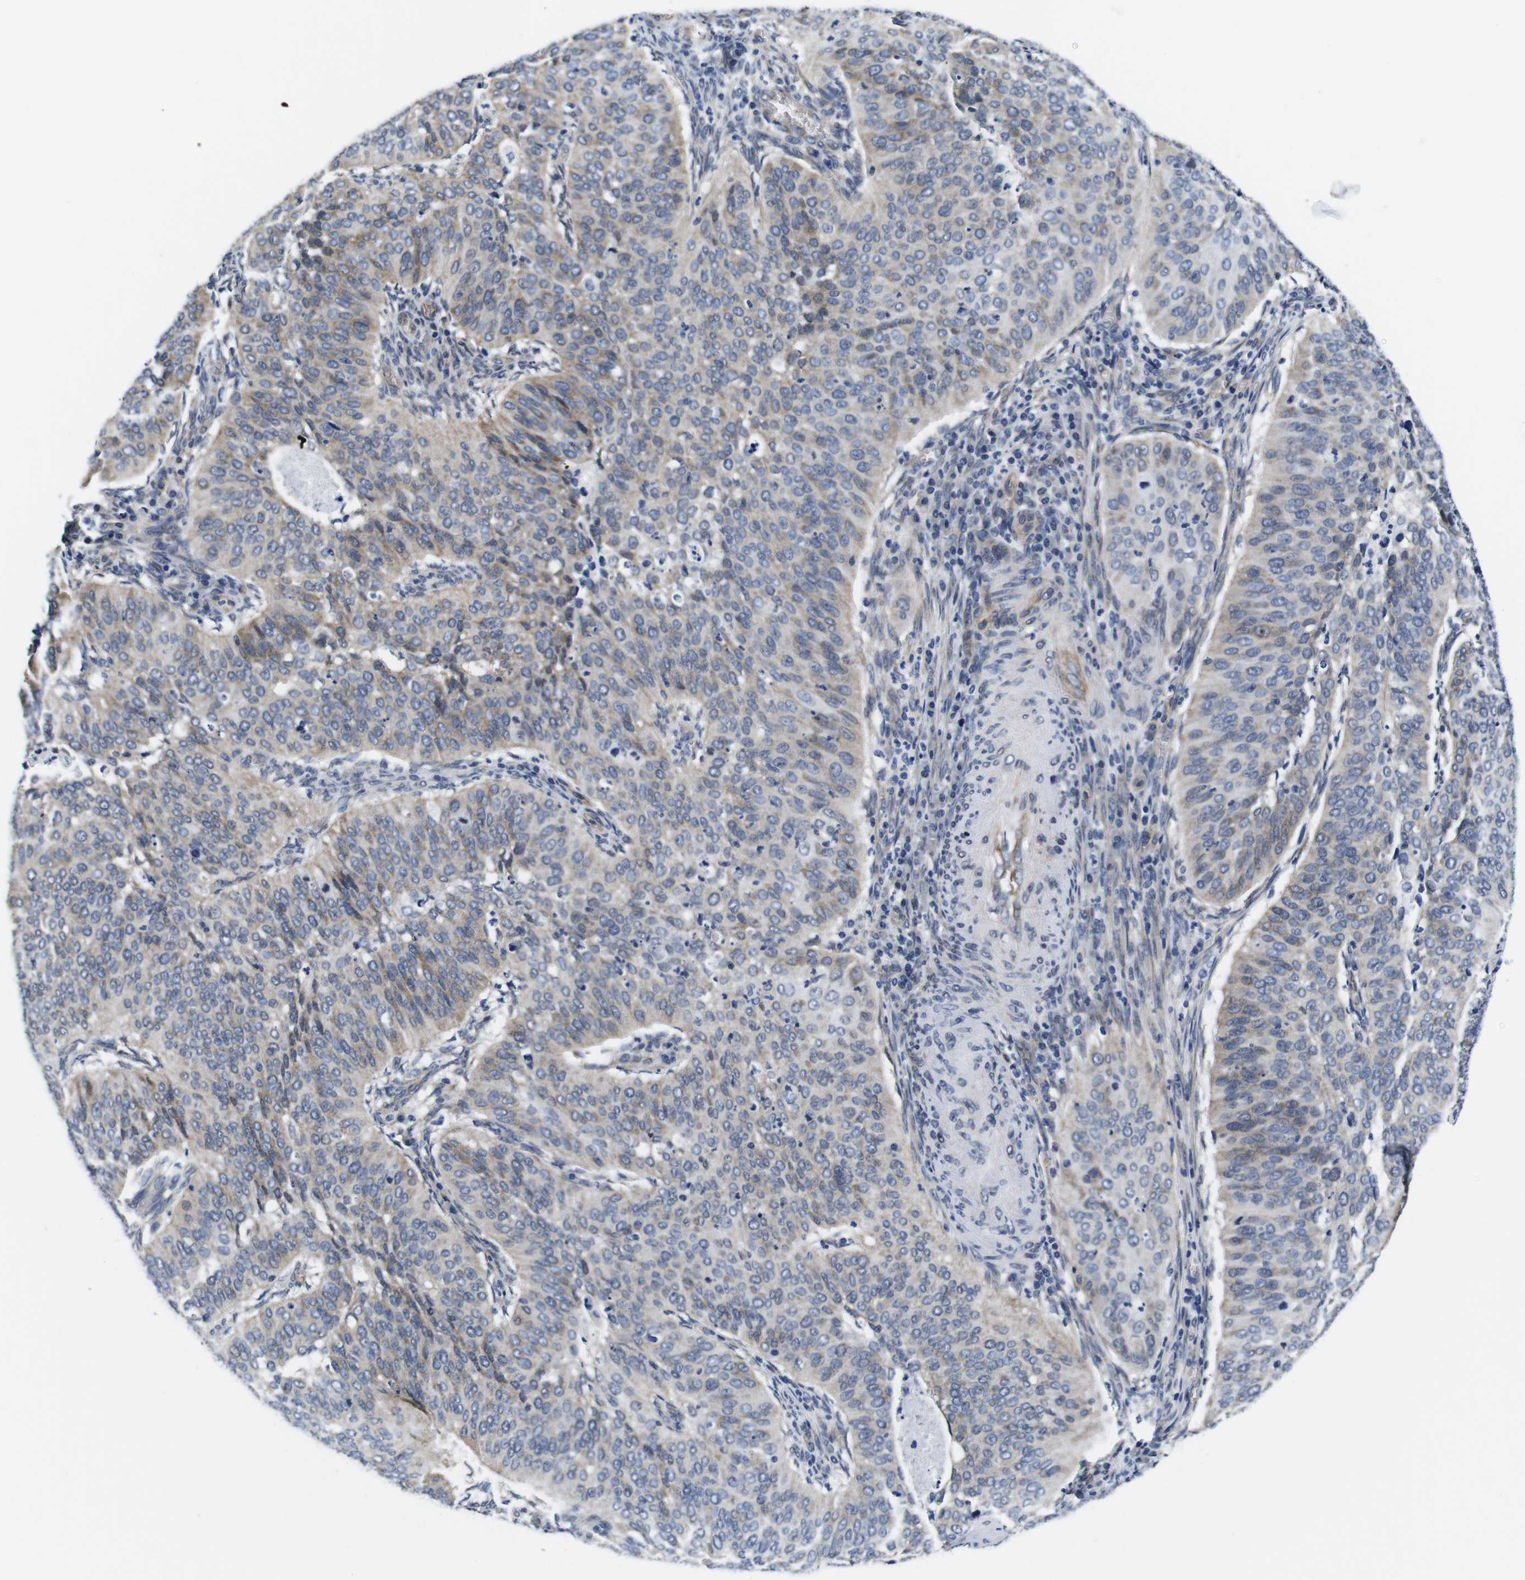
{"staining": {"intensity": "weak", "quantity": "25%-75%", "location": "cytoplasmic/membranous"}, "tissue": "cervical cancer", "cell_type": "Tumor cells", "image_type": "cancer", "snomed": [{"axis": "morphology", "description": "Normal tissue, NOS"}, {"axis": "morphology", "description": "Squamous cell carcinoma, NOS"}, {"axis": "topography", "description": "Cervix"}], "caption": "Immunohistochemistry of squamous cell carcinoma (cervical) exhibits low levels of weak cytoplasmic/membranous staining in about 25%-75% of tumor cells. (Brightfield microscopy of DAB IHC at high magnification).", "gene": "SOCS3", "patient": {"sex": "female", "age": 39}}